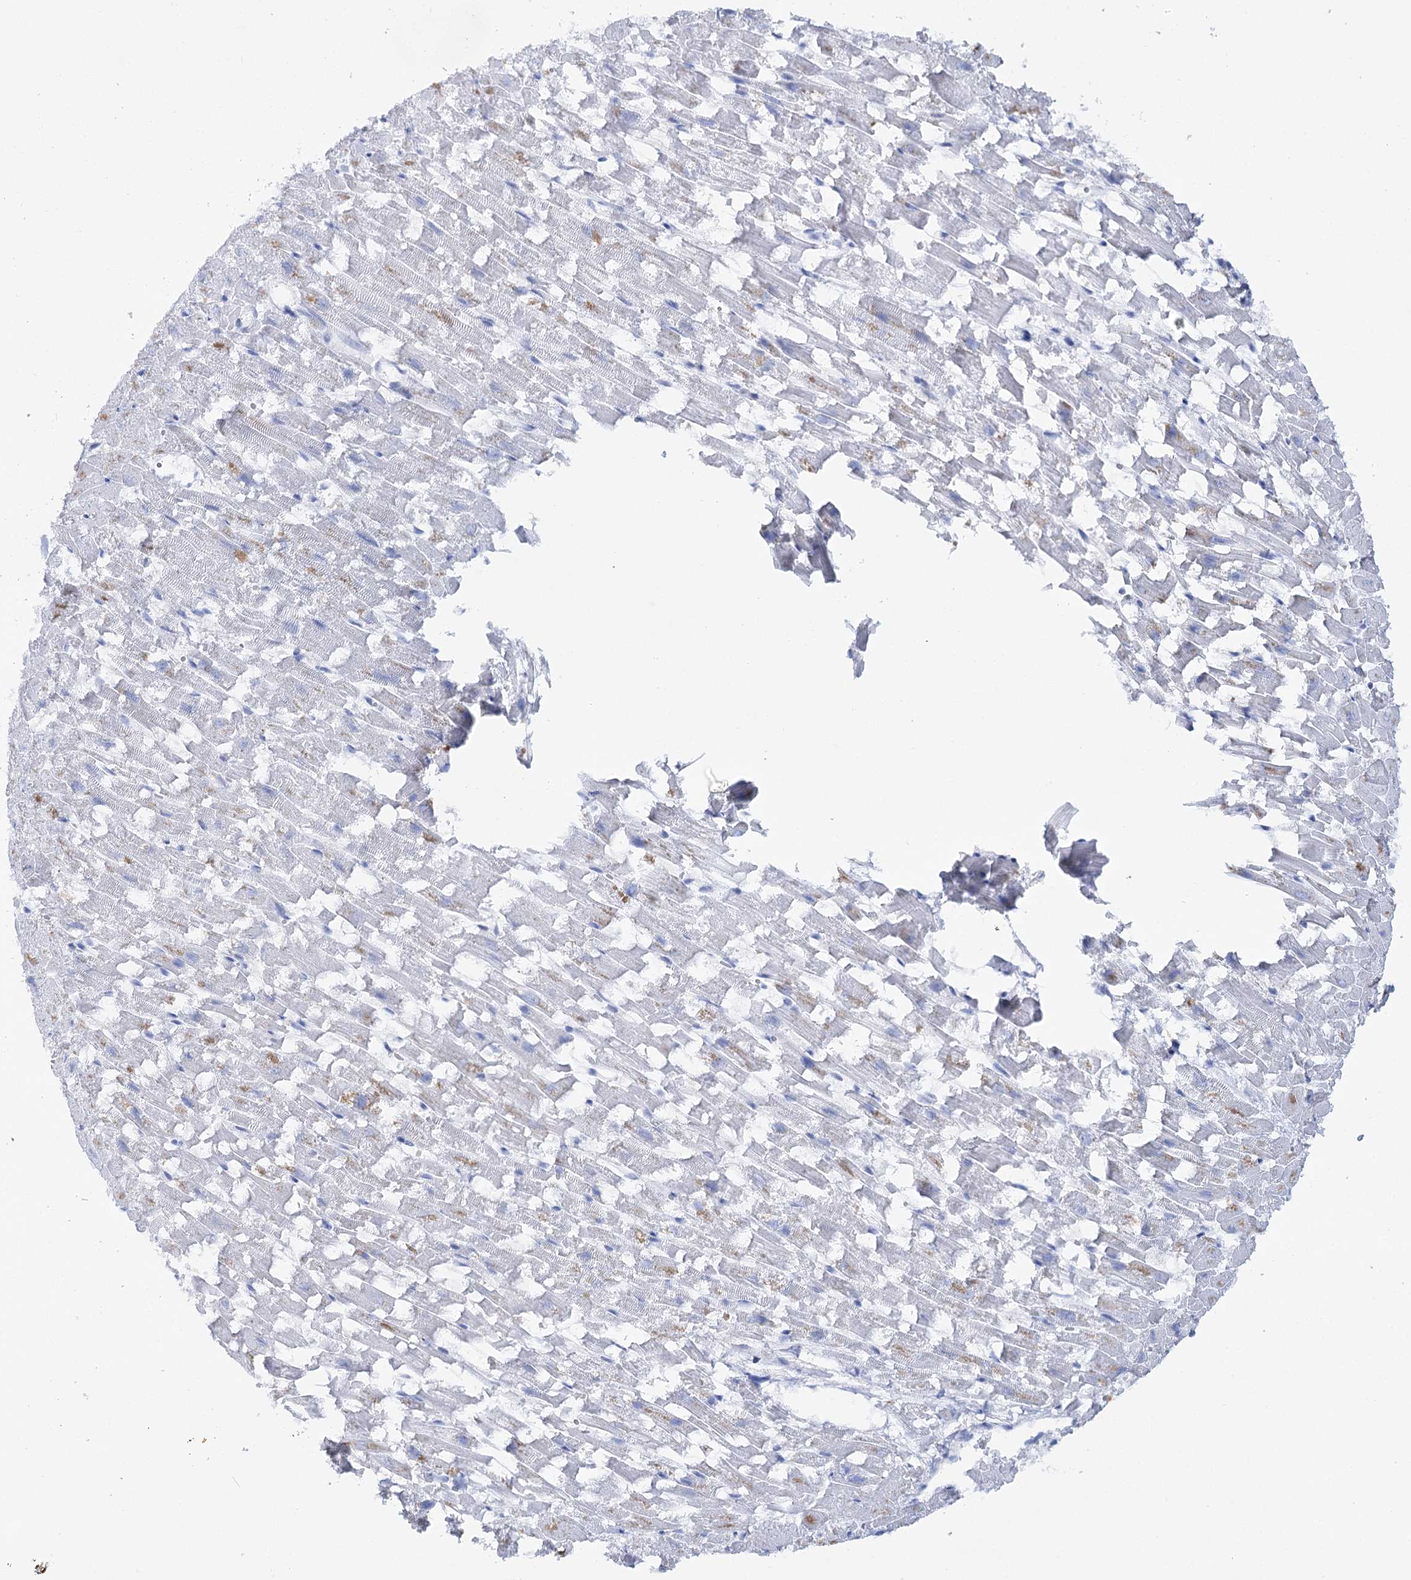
{"staining": {"intensity": "negative", "quantity": "none", "location": "none"}, "tissue": "heart muscle", "cell_type": "Cardiomyocytes", "image_type": "normal", "snomed": [{"axis": "morphology", "description": "Normal tissue, NOS"}, {"axis": "topography", "description": "Heart"}], "caption": "Immunohistochemistry of benign human heart muscle displays no positivity in cardiomyocytes. The staining was performed using DAB (3,3'-diaminobenzidine) to visualize the protein expression in brown, while the nuclei were stained in blue with hematoxylin (Magnification: 20x).", "gene": "UGDH", "patient": {"sex": "female", "age": 64}}